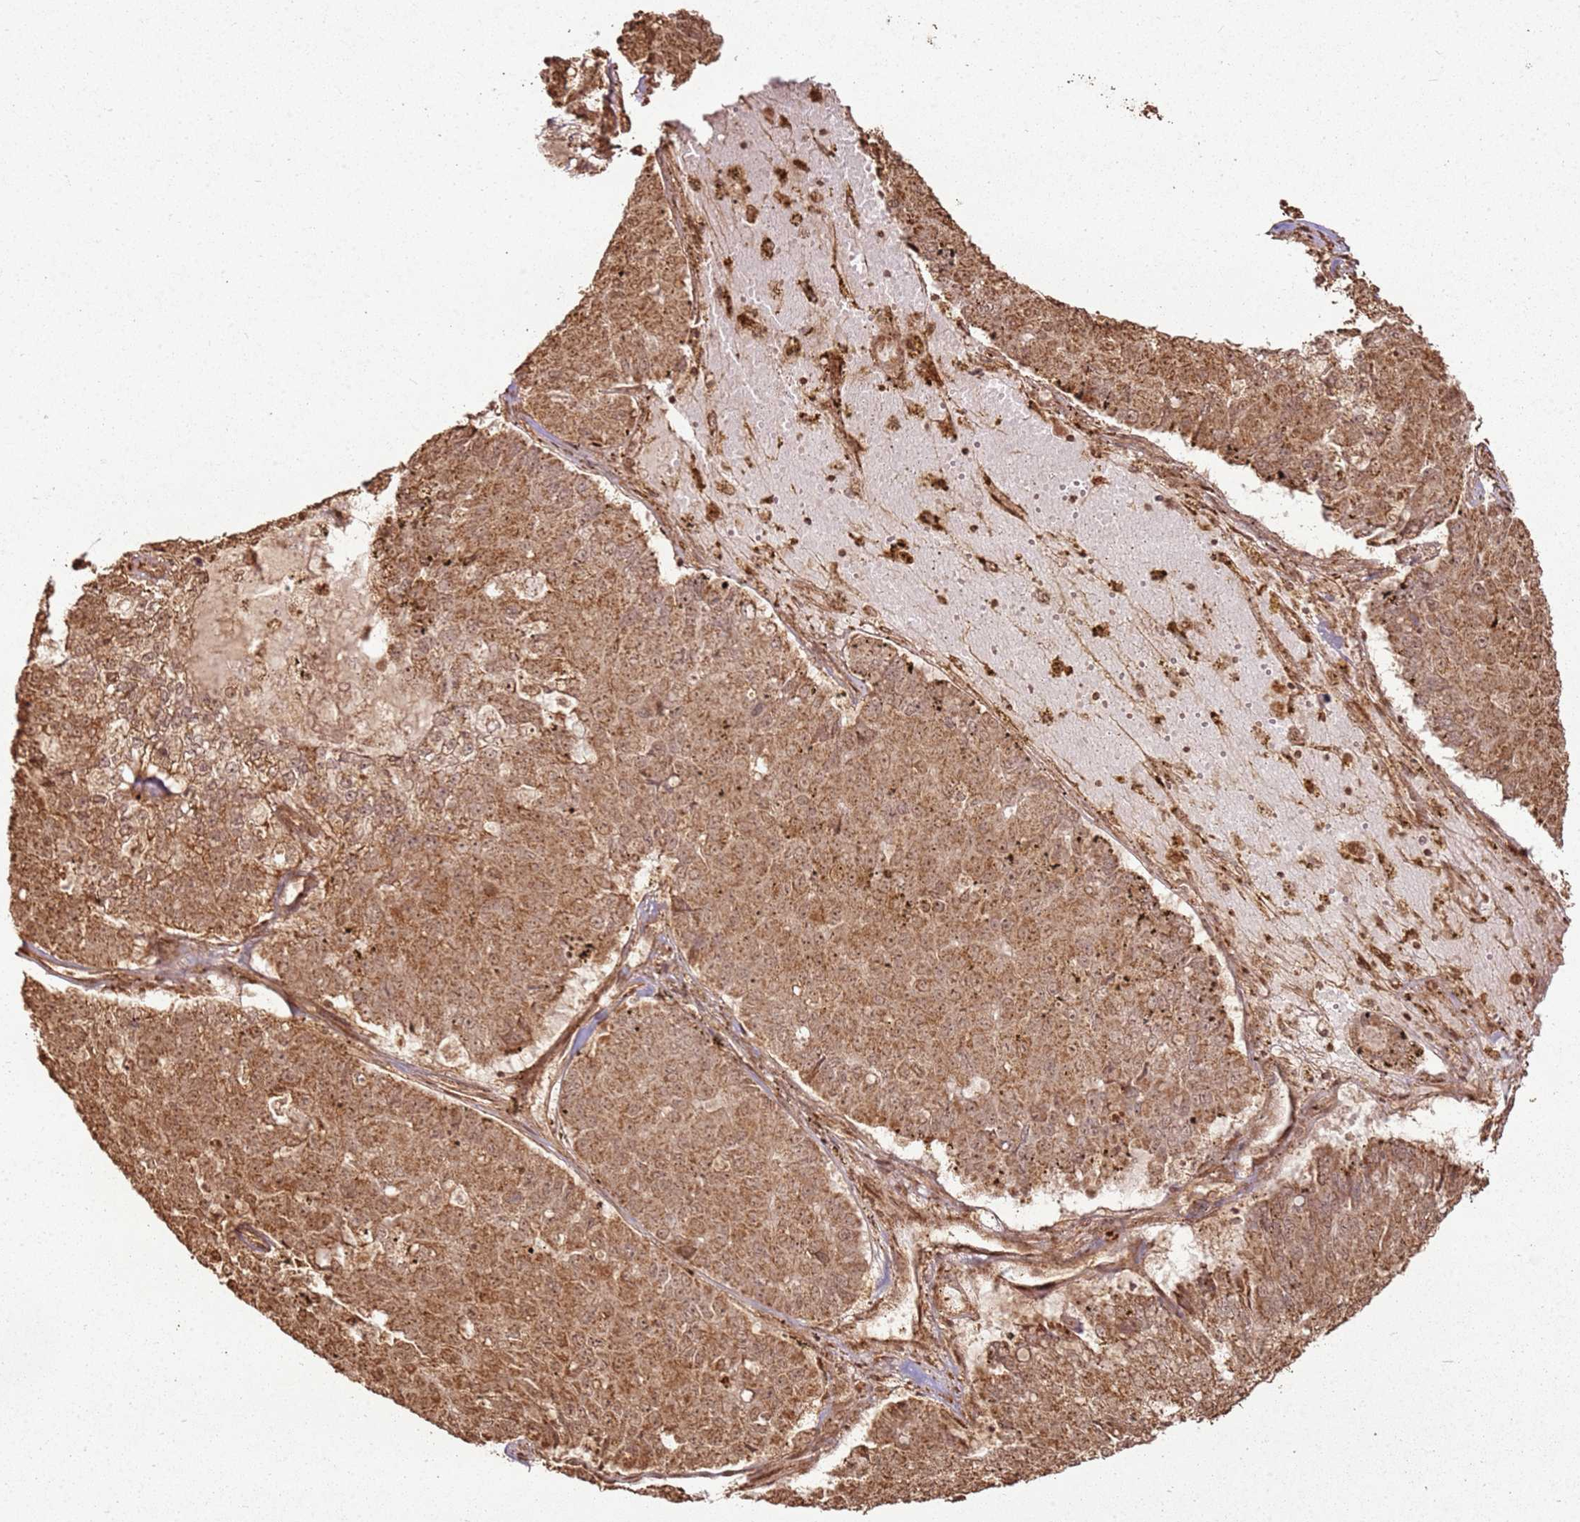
{"staining": {"intensity": "moderate", "quantity": ">75%", "location": "cytoplasmic/membranous"}, "tissue": "pancreatic cancer", "cell_type": "Tumor cells", "image_type": "cancer", "snomed": [{"axis": "morphology", "description": "Adenocarcinoma, NOS"}, {"axis": "topography", "description": "Pancreas"}], "caption": "A brown stain highlights moderate cytoplasmic/membranous positivity of a protein in pancreatic cancer (adenocarcinoma) tumor cells.", "gene": "MRPS6", "patient": {"sex": "male", "age": 50}}